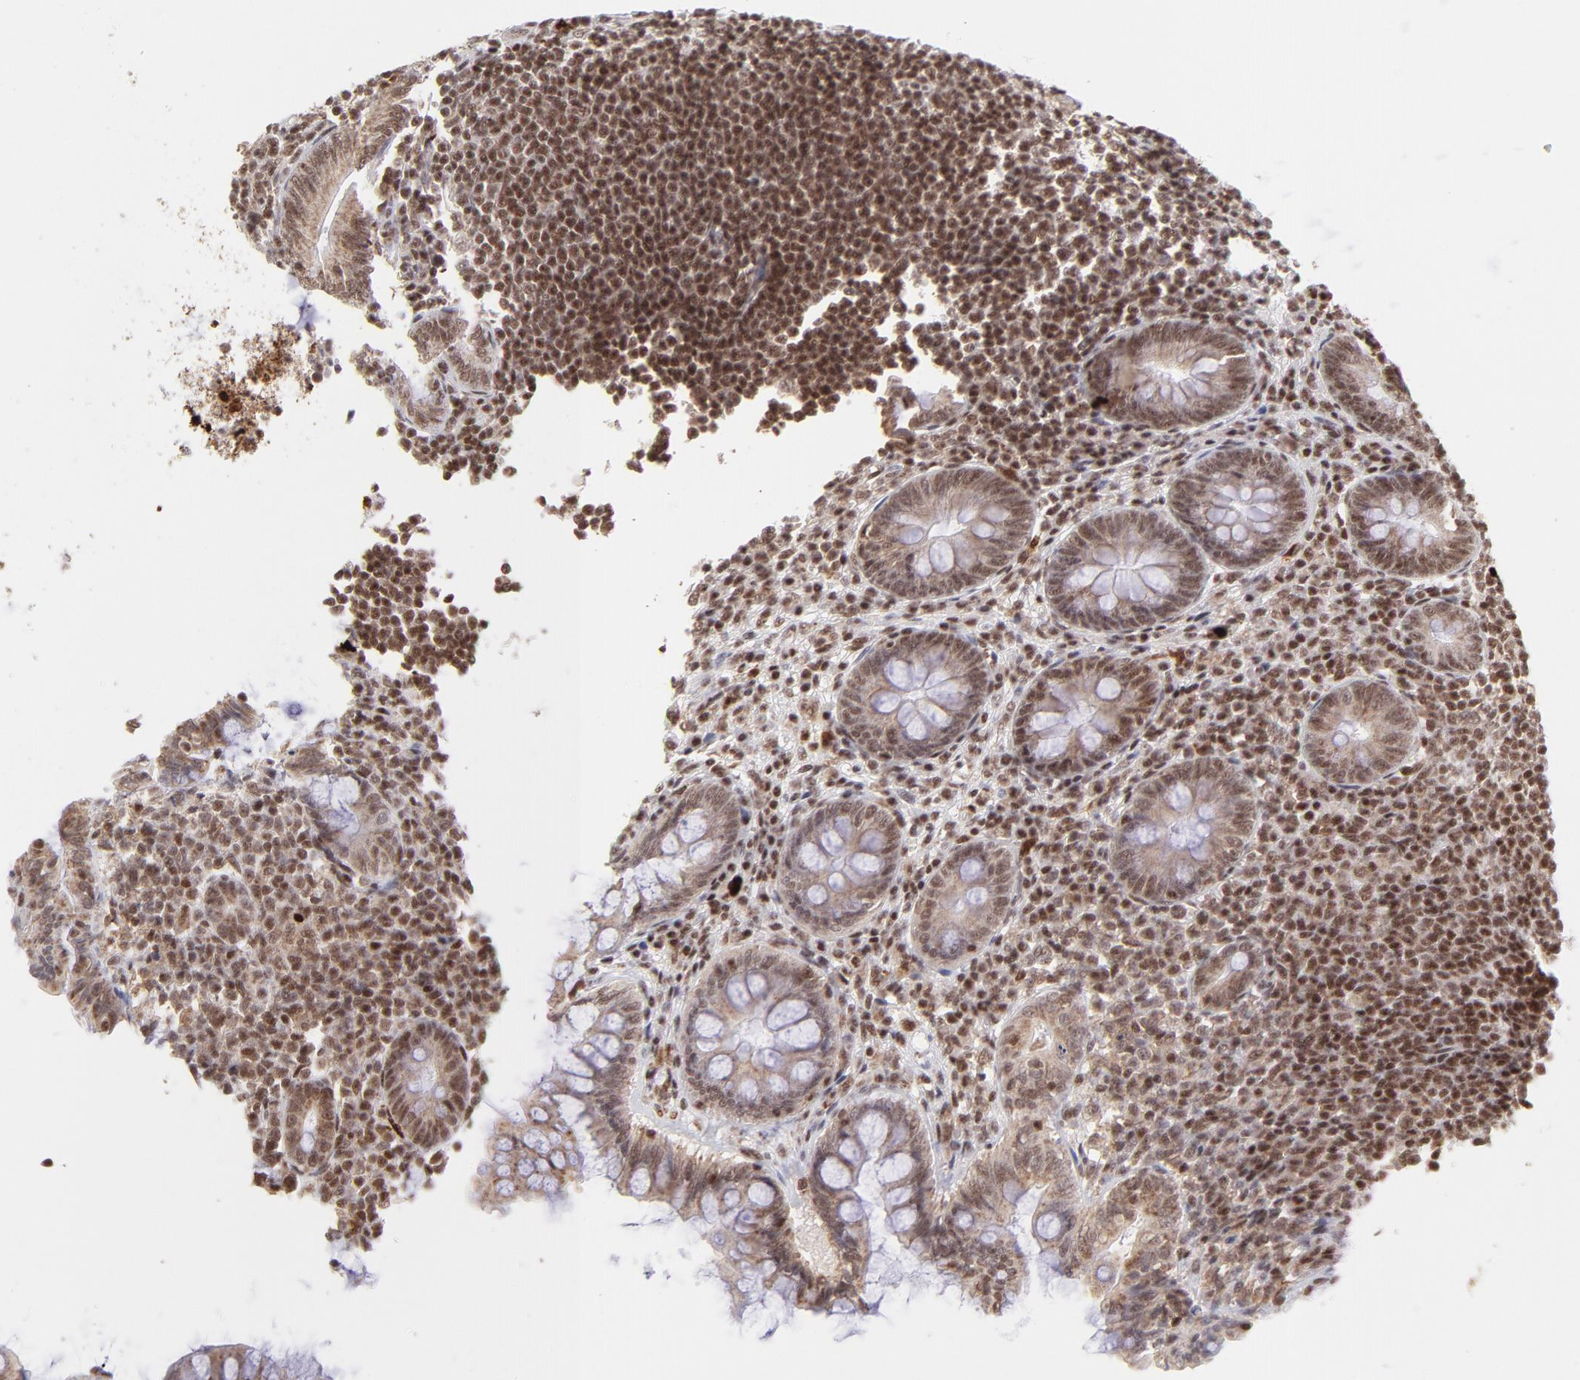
{"staining": {"intensity": "moderate", "quantity": ">75%", "location": "cytoplasmic/membranous,nuclear"}, "tissue": "appendix", "cell_type": "Glandular cells", "image_type": "normal", "snomed": [{"axis": "morphology", "description": "Normal tissue, NOS"}, {"axis": "topography", "description": "Appendix"}], "caption": "Immunohistochemistry image of normal appendix: appendix stained using immunohistochemistry demonstrates medium levels of moderate protein expression localized specifically in the cytoplasmic/membranous,nuclear of glandular cells, appearing as a cytoplasmic/membranous,nuclear brown color.", "gene": "ZFX", "patient": {"sex": "female", "age": 66}}